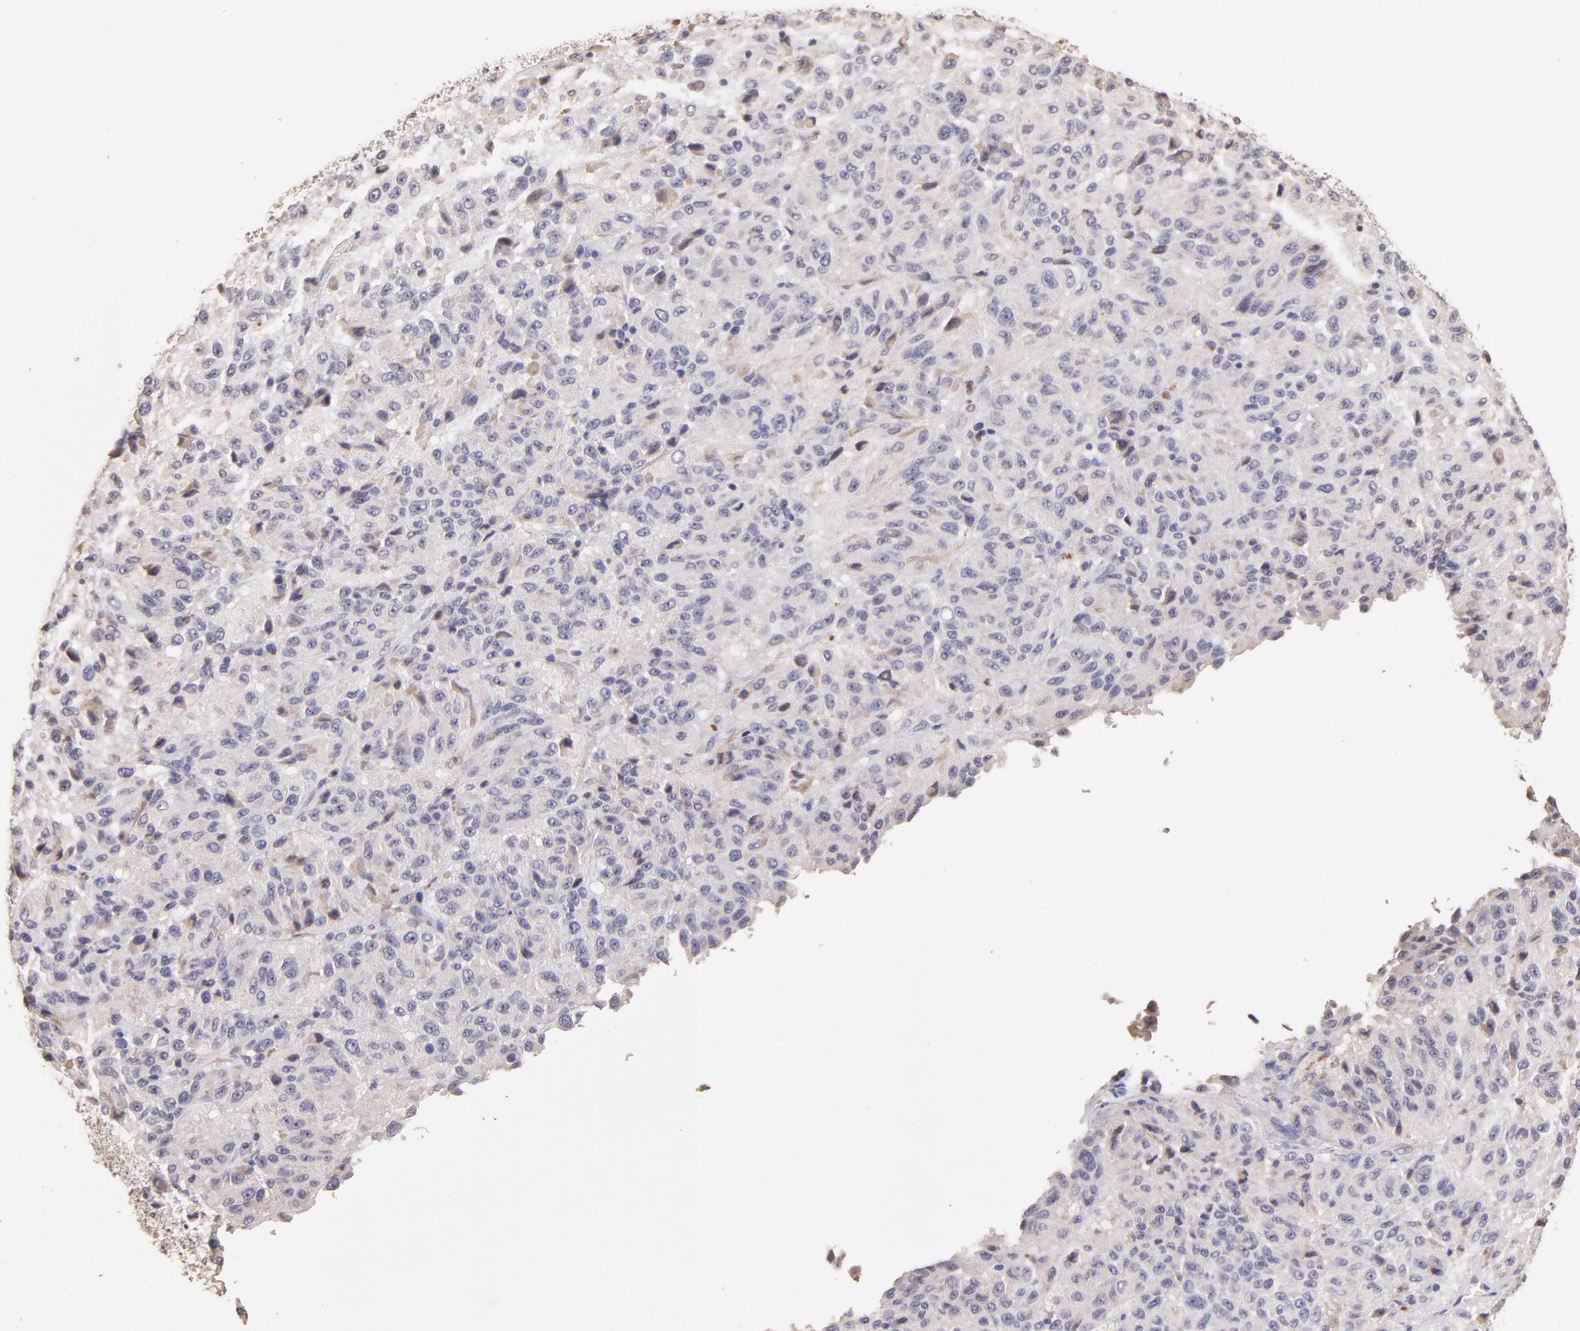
{"staining": {"intensity": "negative", "quantity": "none", "location": "none"}, "tissue": "melanoma", "cell_type": "Tumor cells", "image_type": "cancer", "snomed": [{"axis": "morphology", "description": "Malignant melanoma, Metastatic site"}, {"axis": "topography", "description": "Lung"}], "caption": "Tumor cells show no significant positivity in melanoma.", "gene": "RNASEL", "patient": {"sex": "male", "age": 64}}